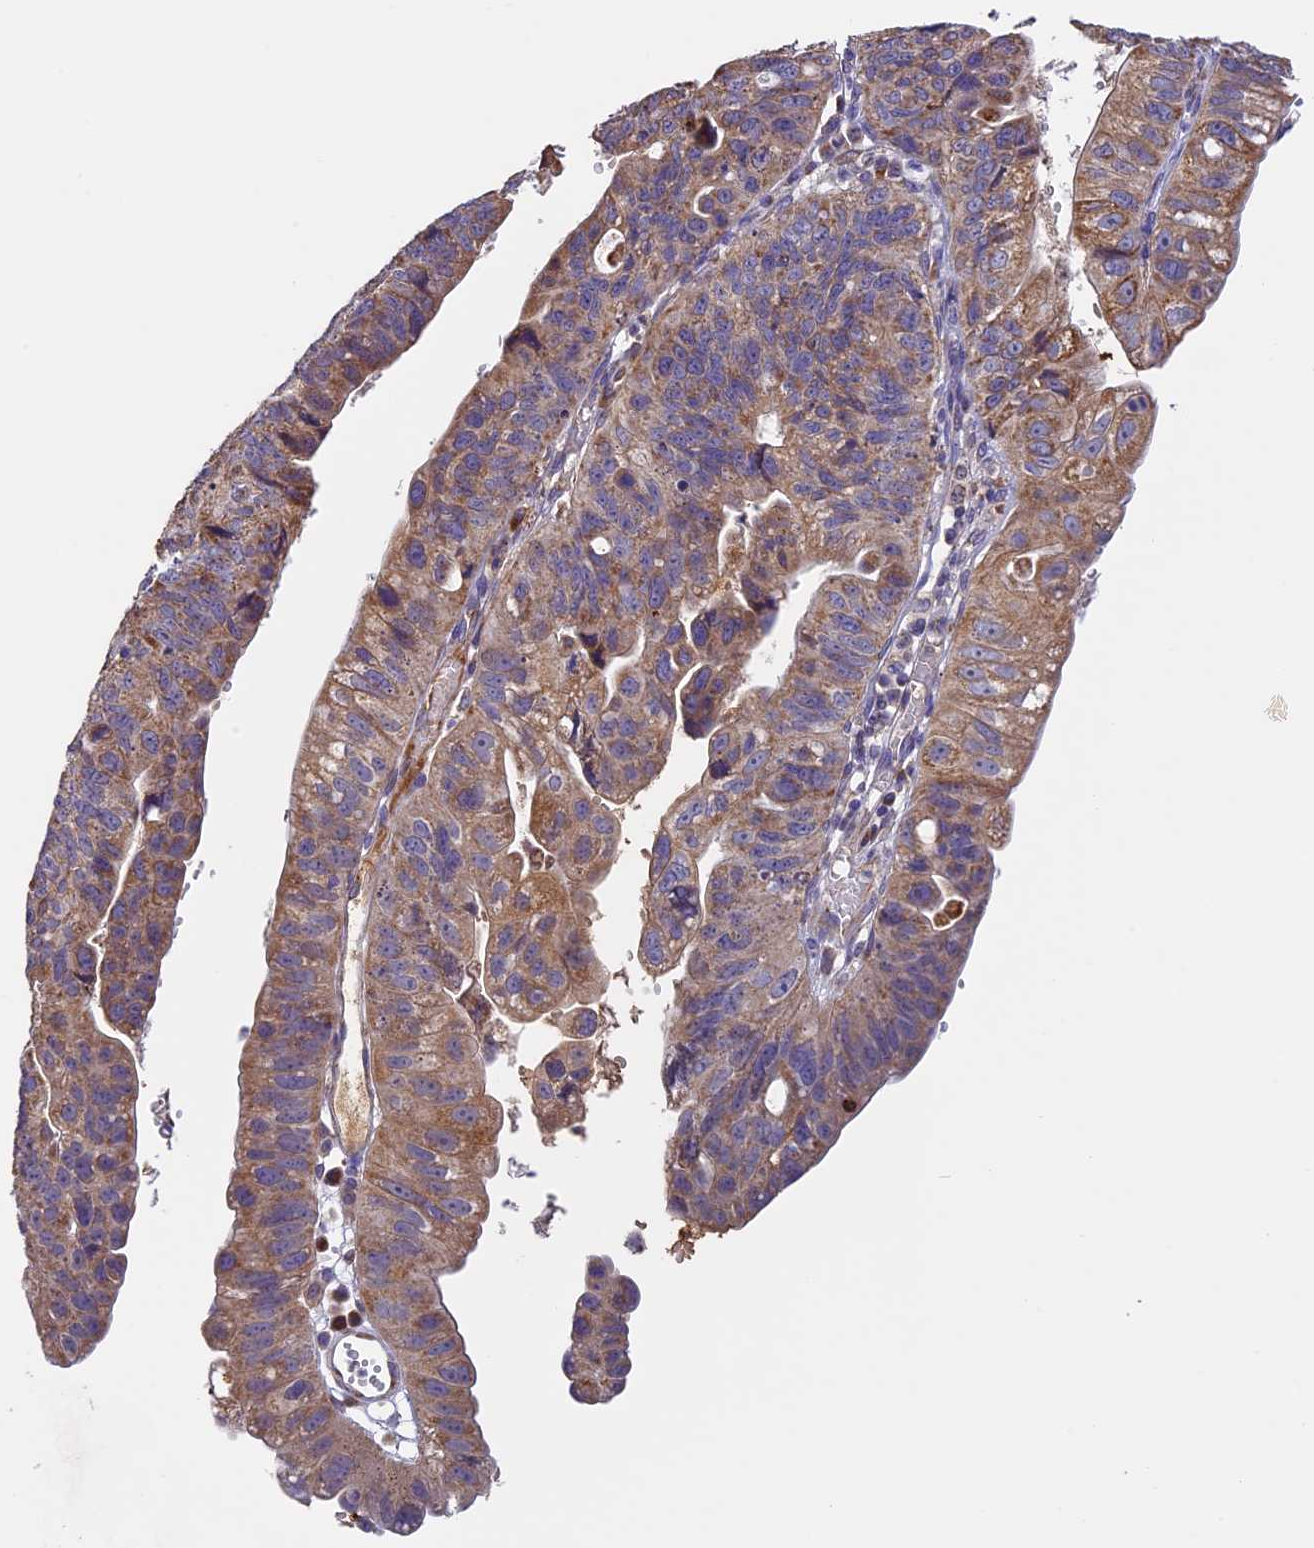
{"staining": {"intensity": "moderate", "quantity": ">75%", "location": "cytoplasmic/membranous"}, "tissue": "stomach cancer", "cell_type": "Tumor cells", "image_type": "cancer", "snomed": [{"axis": "morphology", "description": "Adenocarcinoma, NOS"}, {"axis": "topography", "description": "Stomach"}], "caption": "This photomicrograph shows immunohistochemistry staining of stomach cancer, with medium moderate cytoplasmic/membranous staining in approximately >75% of tumor cells.", "gene": "OCEL1", "patient": {"sex": "male", "age": 59}}